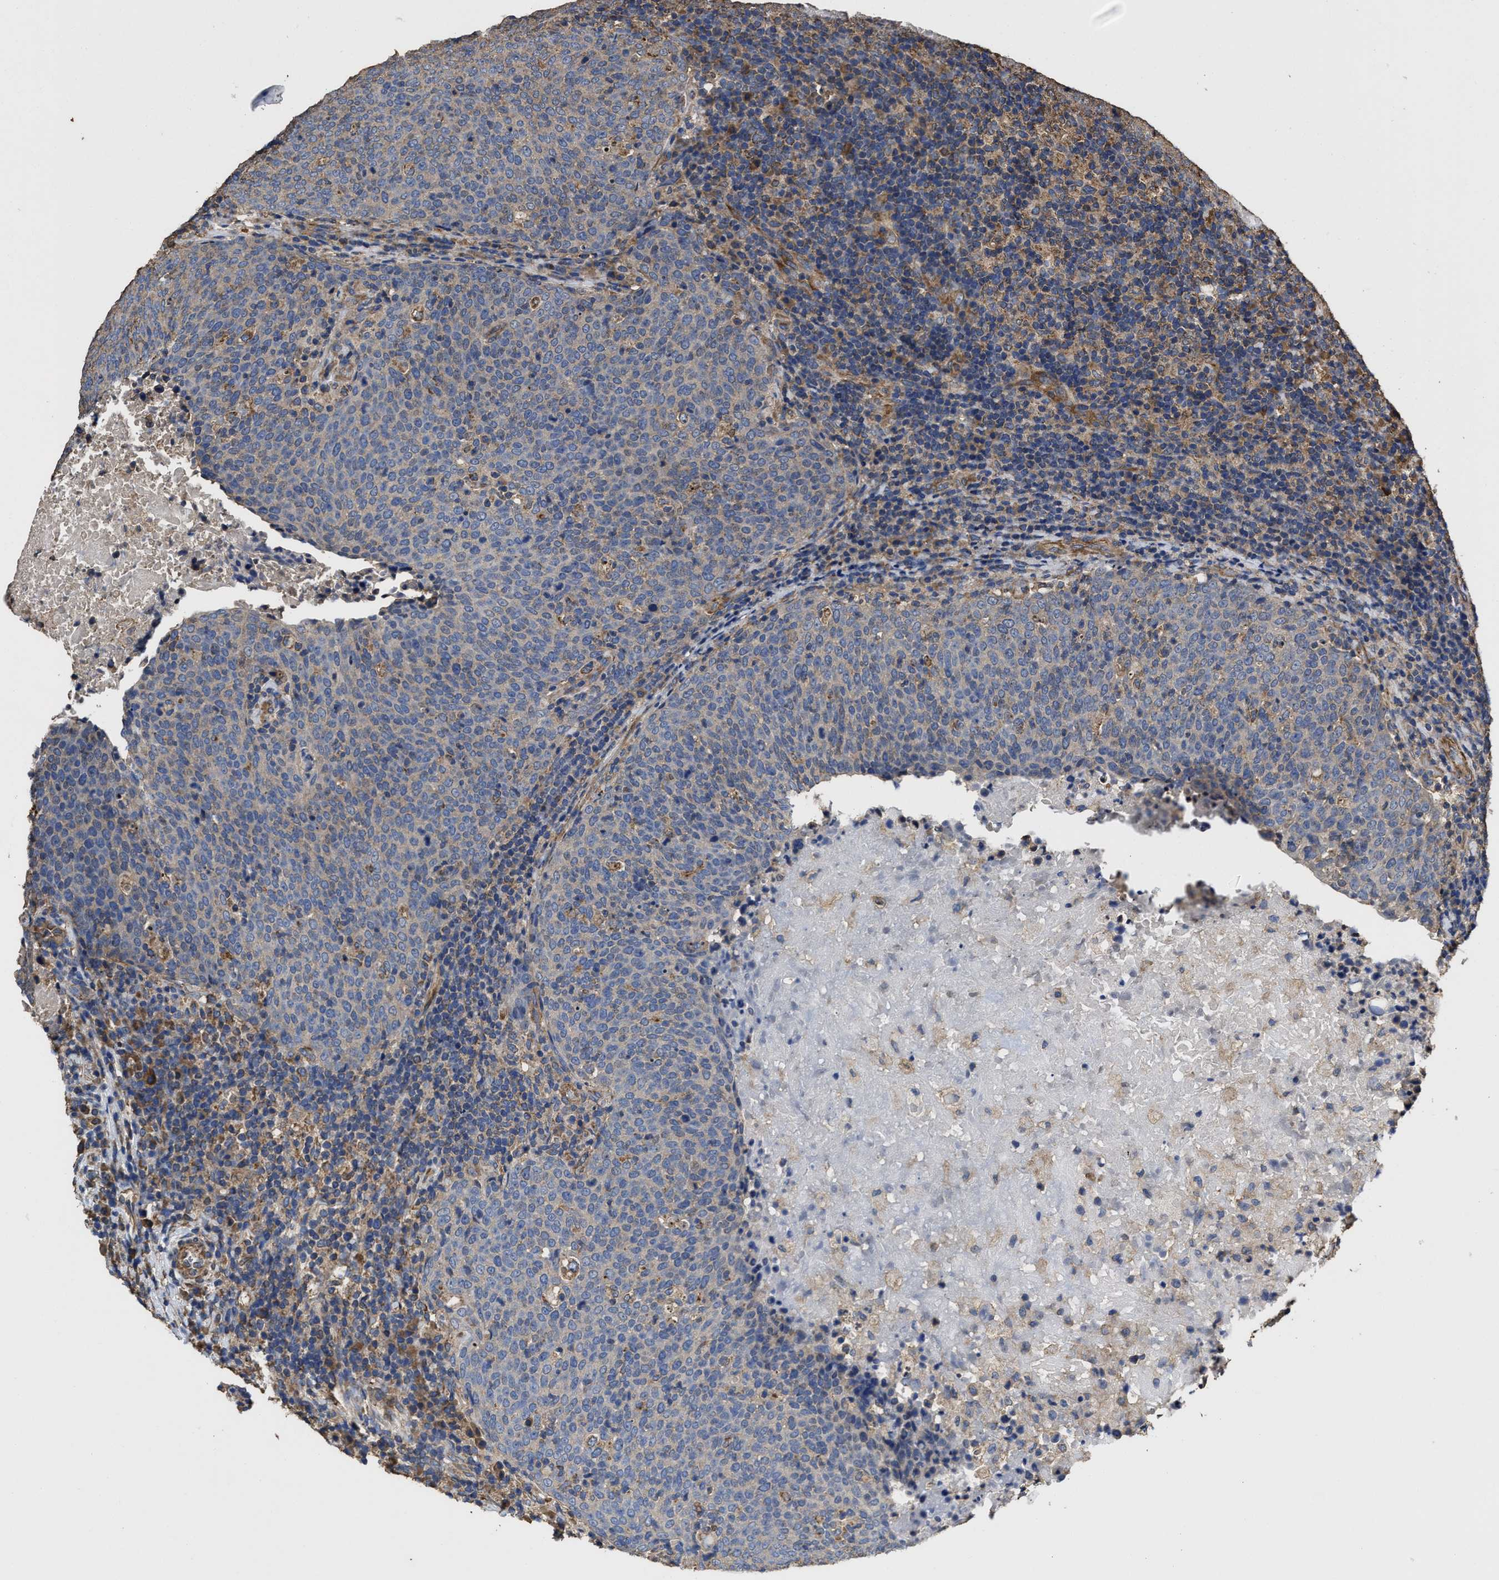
{"staining": {"intensity": "weak", "quantity": "<25%", "location": "cytoplasmic/membranous"}, "tissue": "head and neck cancer", "cell_type": "Tumor cells", "image_type": "cancer", "snomed": [{"axis": "morphology", "description": "Squamous cell carcinoma, NOS"}, {"axis": "morphology", "description": "Squamous cell carcinoma, metastatic, NOS"}, {"axis": "topography", "description": "Lymph node"}, {"axis": "topography", "description": "Head-Neck"}], "caption": "Immunohistochemistry of human head and neck cancer (squamous cell carcinoma) reveals no positivity in tumor cells.", "gene": "SFXN4", "patient": {"sex": "male", "age": 62}}